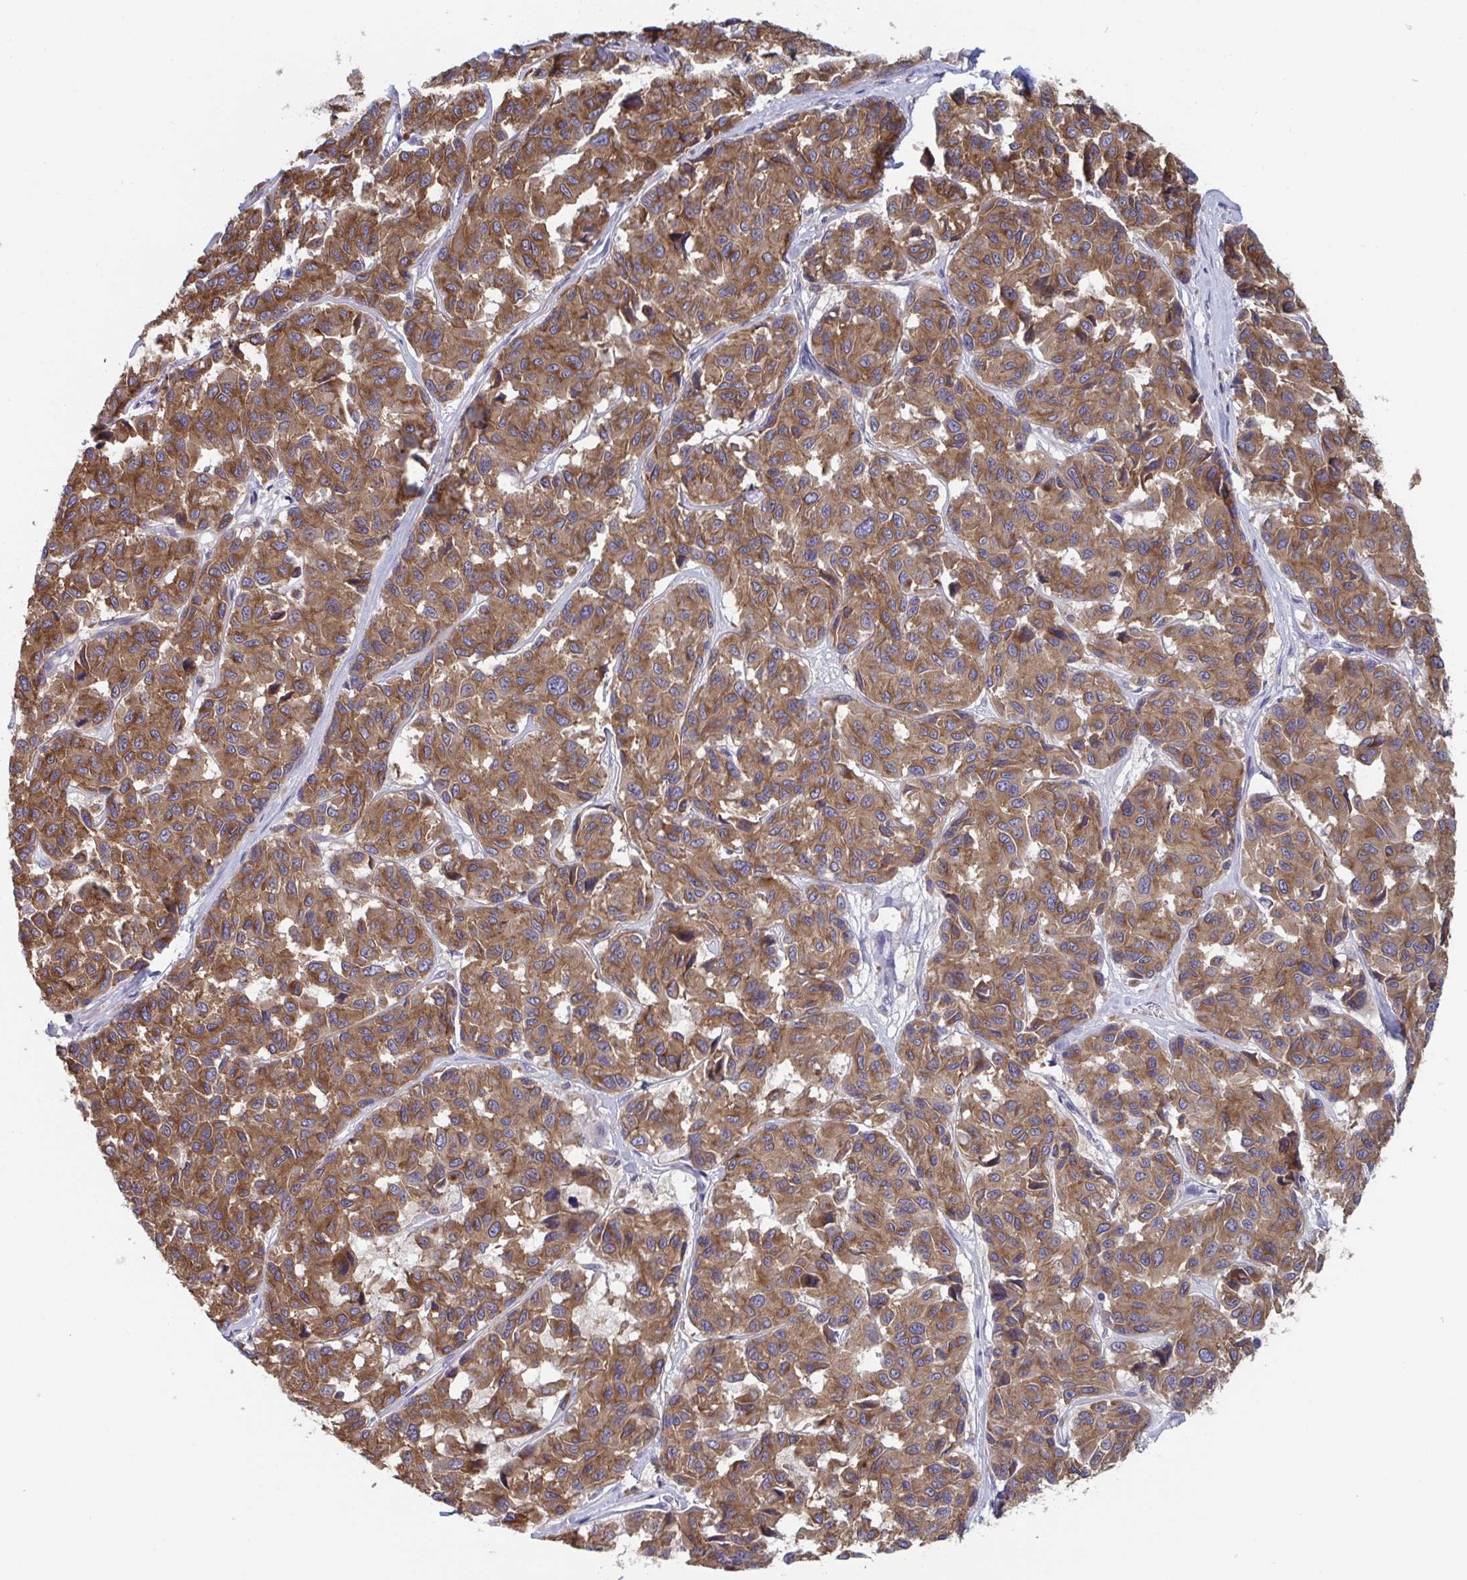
{"staining": {"intensity": "moderate", "quantity": ">75%", "location": "cytoplasmic/membranous"}, "tissue": "melanoma", "cell_type": "Tumor cells", "image_type": "cancer", "snomed": [{"axis": "morphology", "description": "Malignant melanoma, NOS"}, {"axis": "topography", "description": "Skin"}], "caption": "The image exhibits immunohistochemical staining of malignant melanoma. There is moderate cytoplasmic/membranous staining is seen in approximately >75% of tumor cells.", "gene": "NIPSNAP1", "patient": {"sex": "female", "age": 66}}